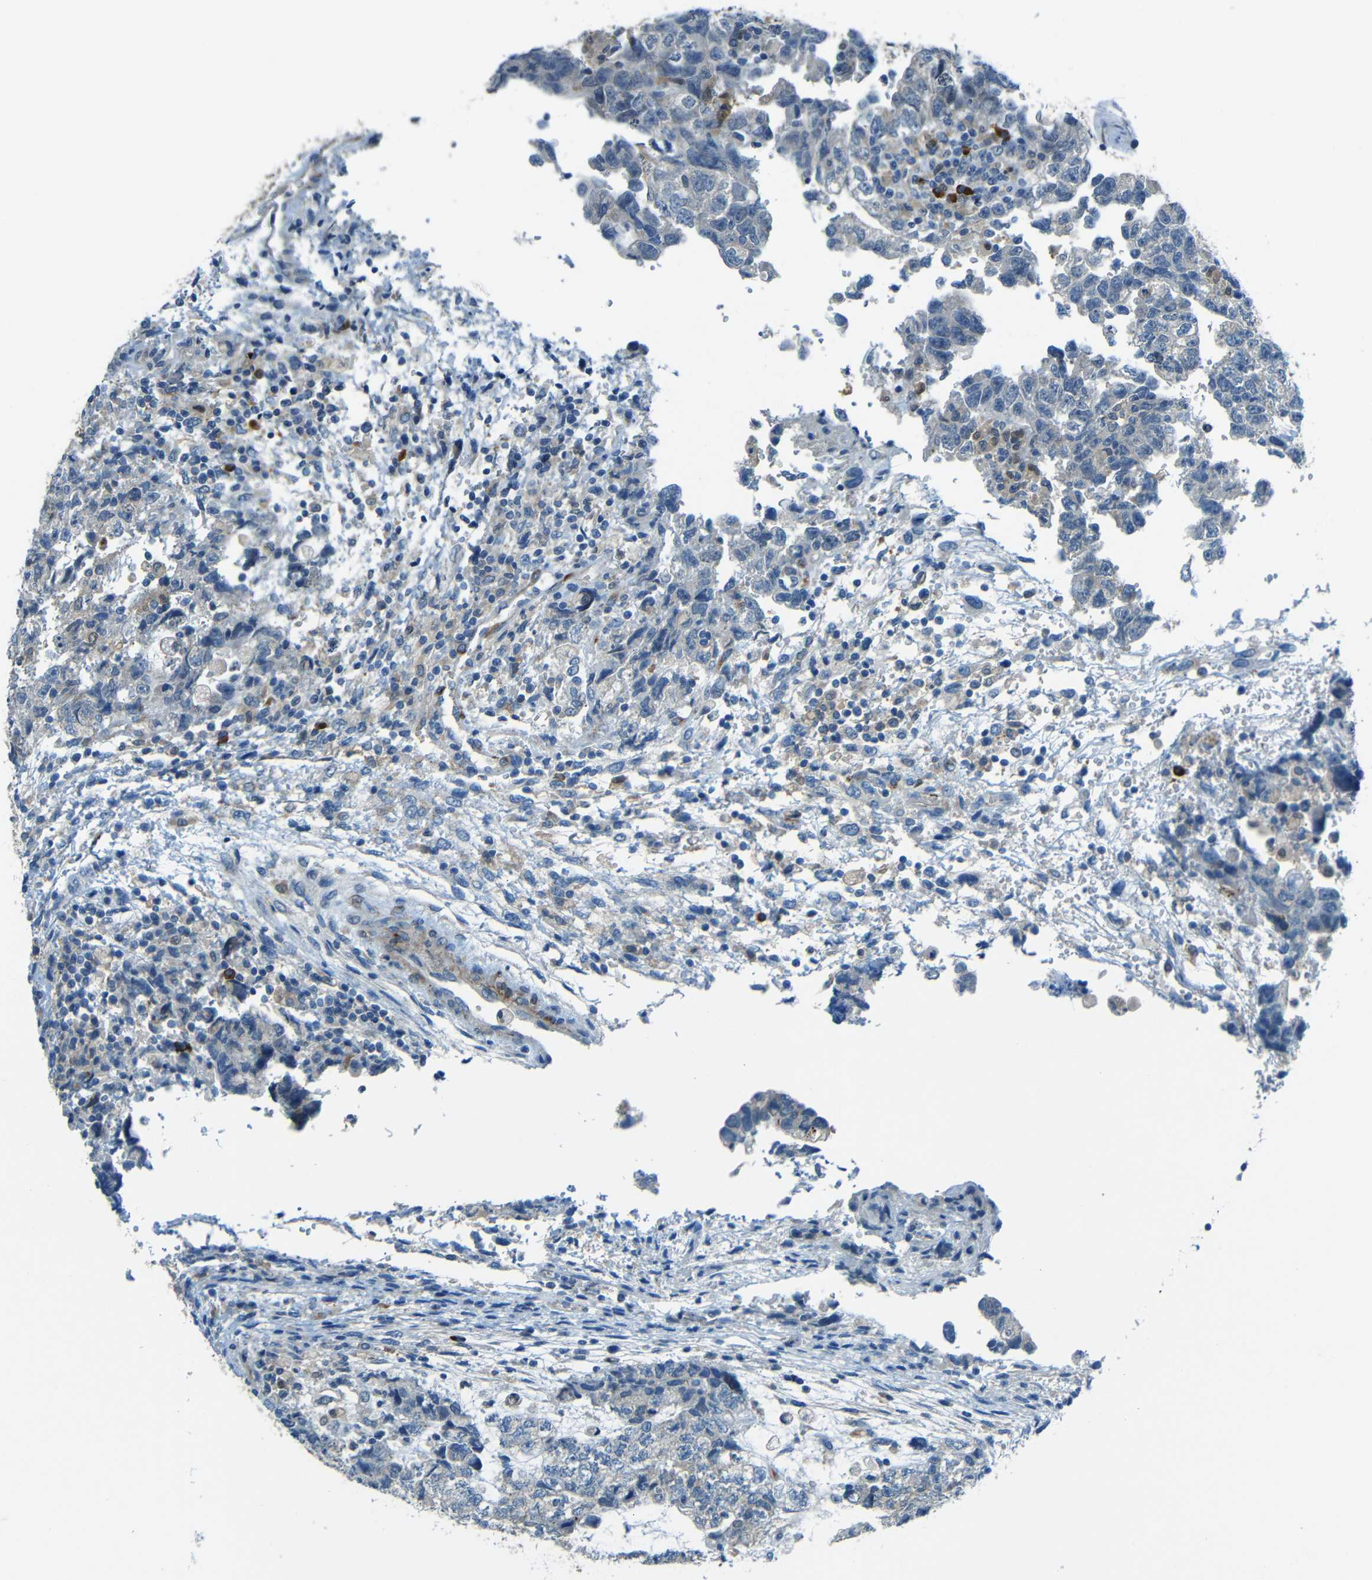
{"staining": {"intensity": "weak", "quantity": "<25%", "location": "cytoplasmic/membranous"}, "tissue": "testis cancer", "cell_type": "Tumor cells", "image_type": "cancer", "snomed": [{"axis": "morphology", "description": "Carcinoma, Embryonal, NOS"}, {"axis": "topography", "description": "Testis"}], "caption": "This is an immunohistochemistry photomicrograph of testis cancer. There is no positivity in tumor cells.", "gene": "CYP26B1", "patient": {"sex": "male", "age": 36}}